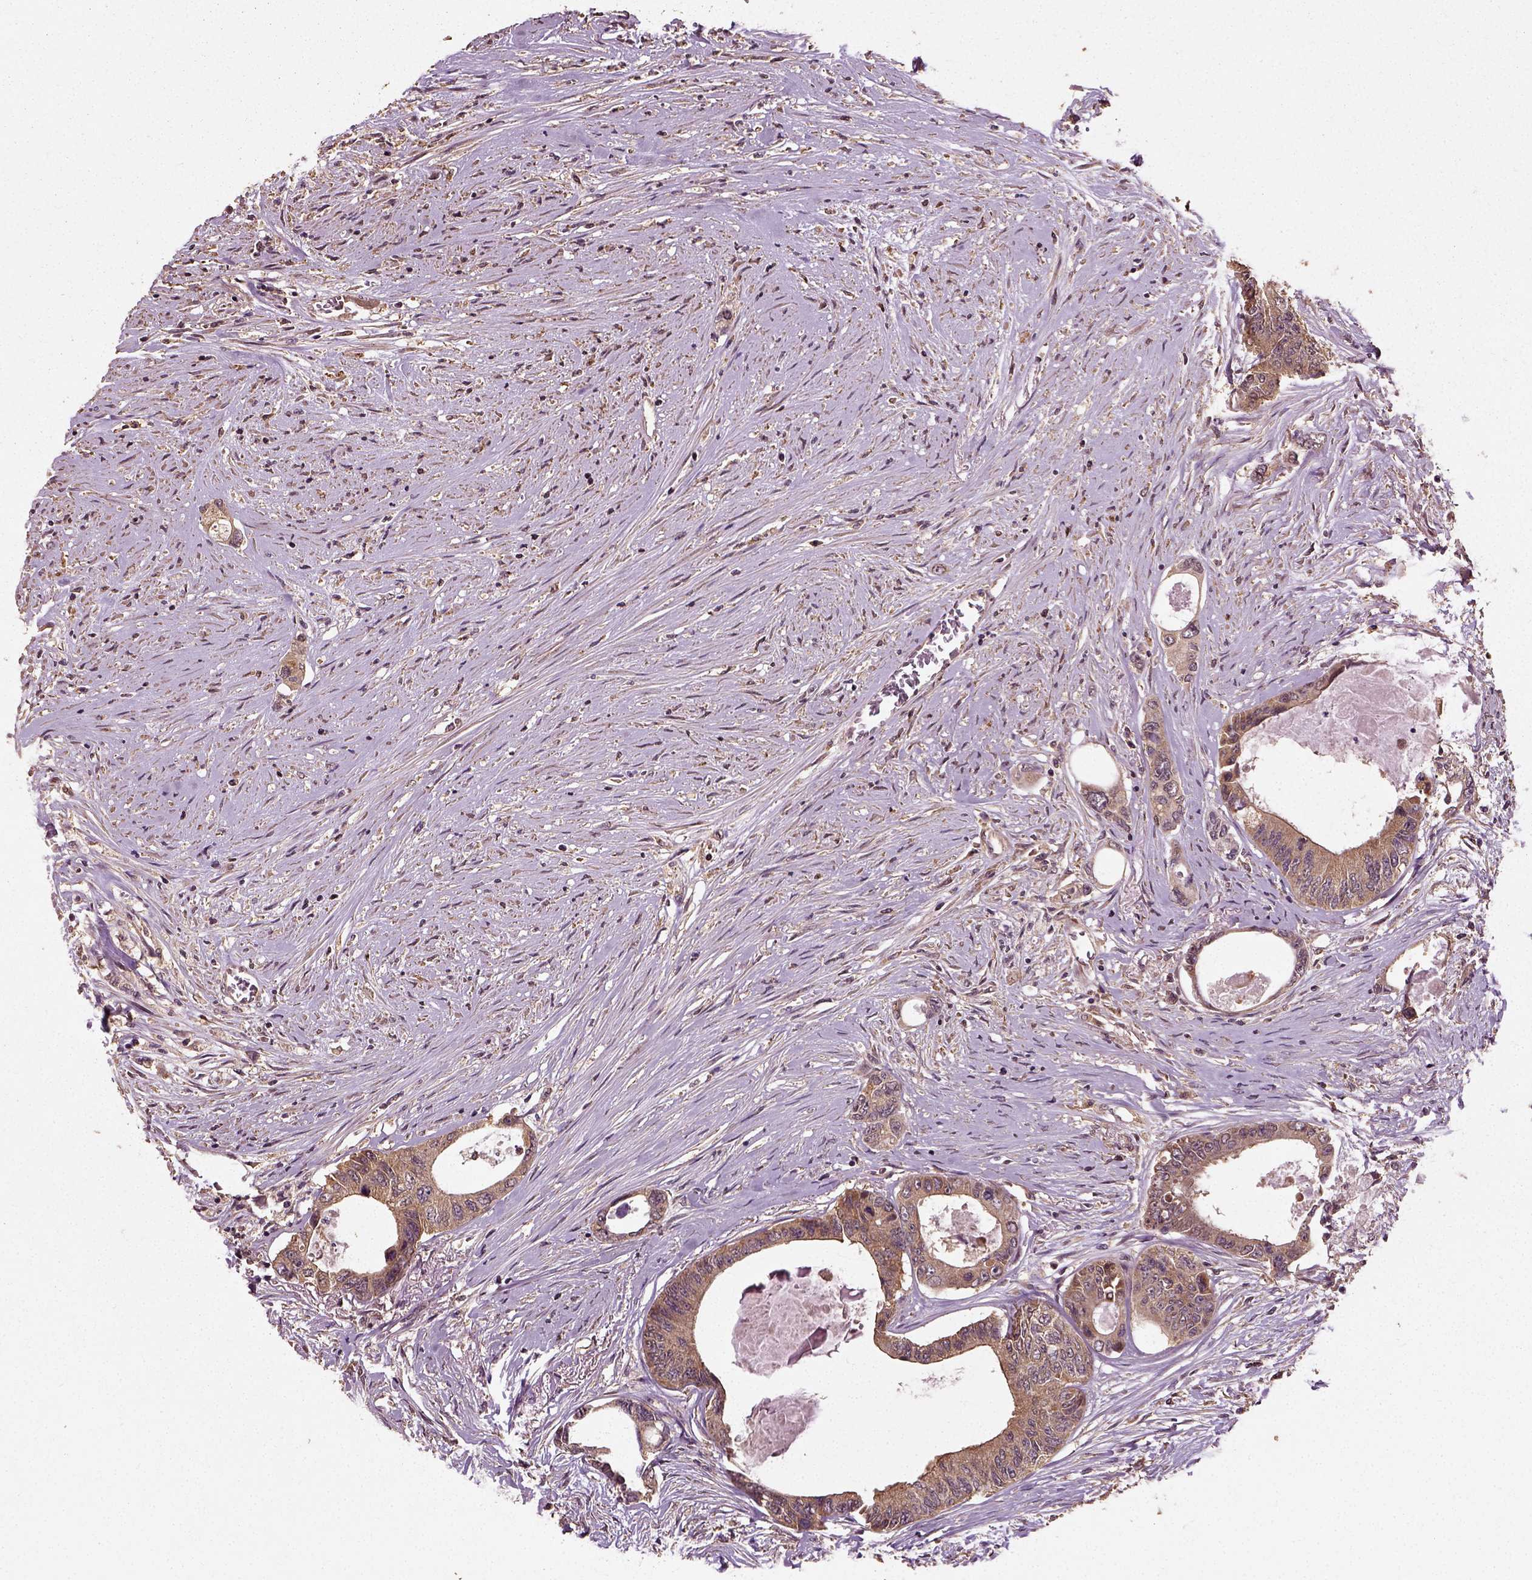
{"staining": {"intensity": "moderate", "quantity": ">75%", "location": "cytoplasmic/membranous"}, "tissue": "colorectal cancer", "cell_type": "Tumor cells", "image_type": "cancer", "snomed": [{"axis": "morphology", "description": "Adenocarcinoma, NOS"}, {"axis": "topography", "description": "Rectum"}], "caption": "This histopathology image shows adenocarcinoma (colorectal) stained with immunohistochemistry (IHC) to label a protein in brown. The cytoplasmic/membranous of tumor cells show moderate positivity for the protein. Nuclei are counter-stained blue.", "gene": "ERV3-1", "patient": {"sex": "male", "age": 59}}